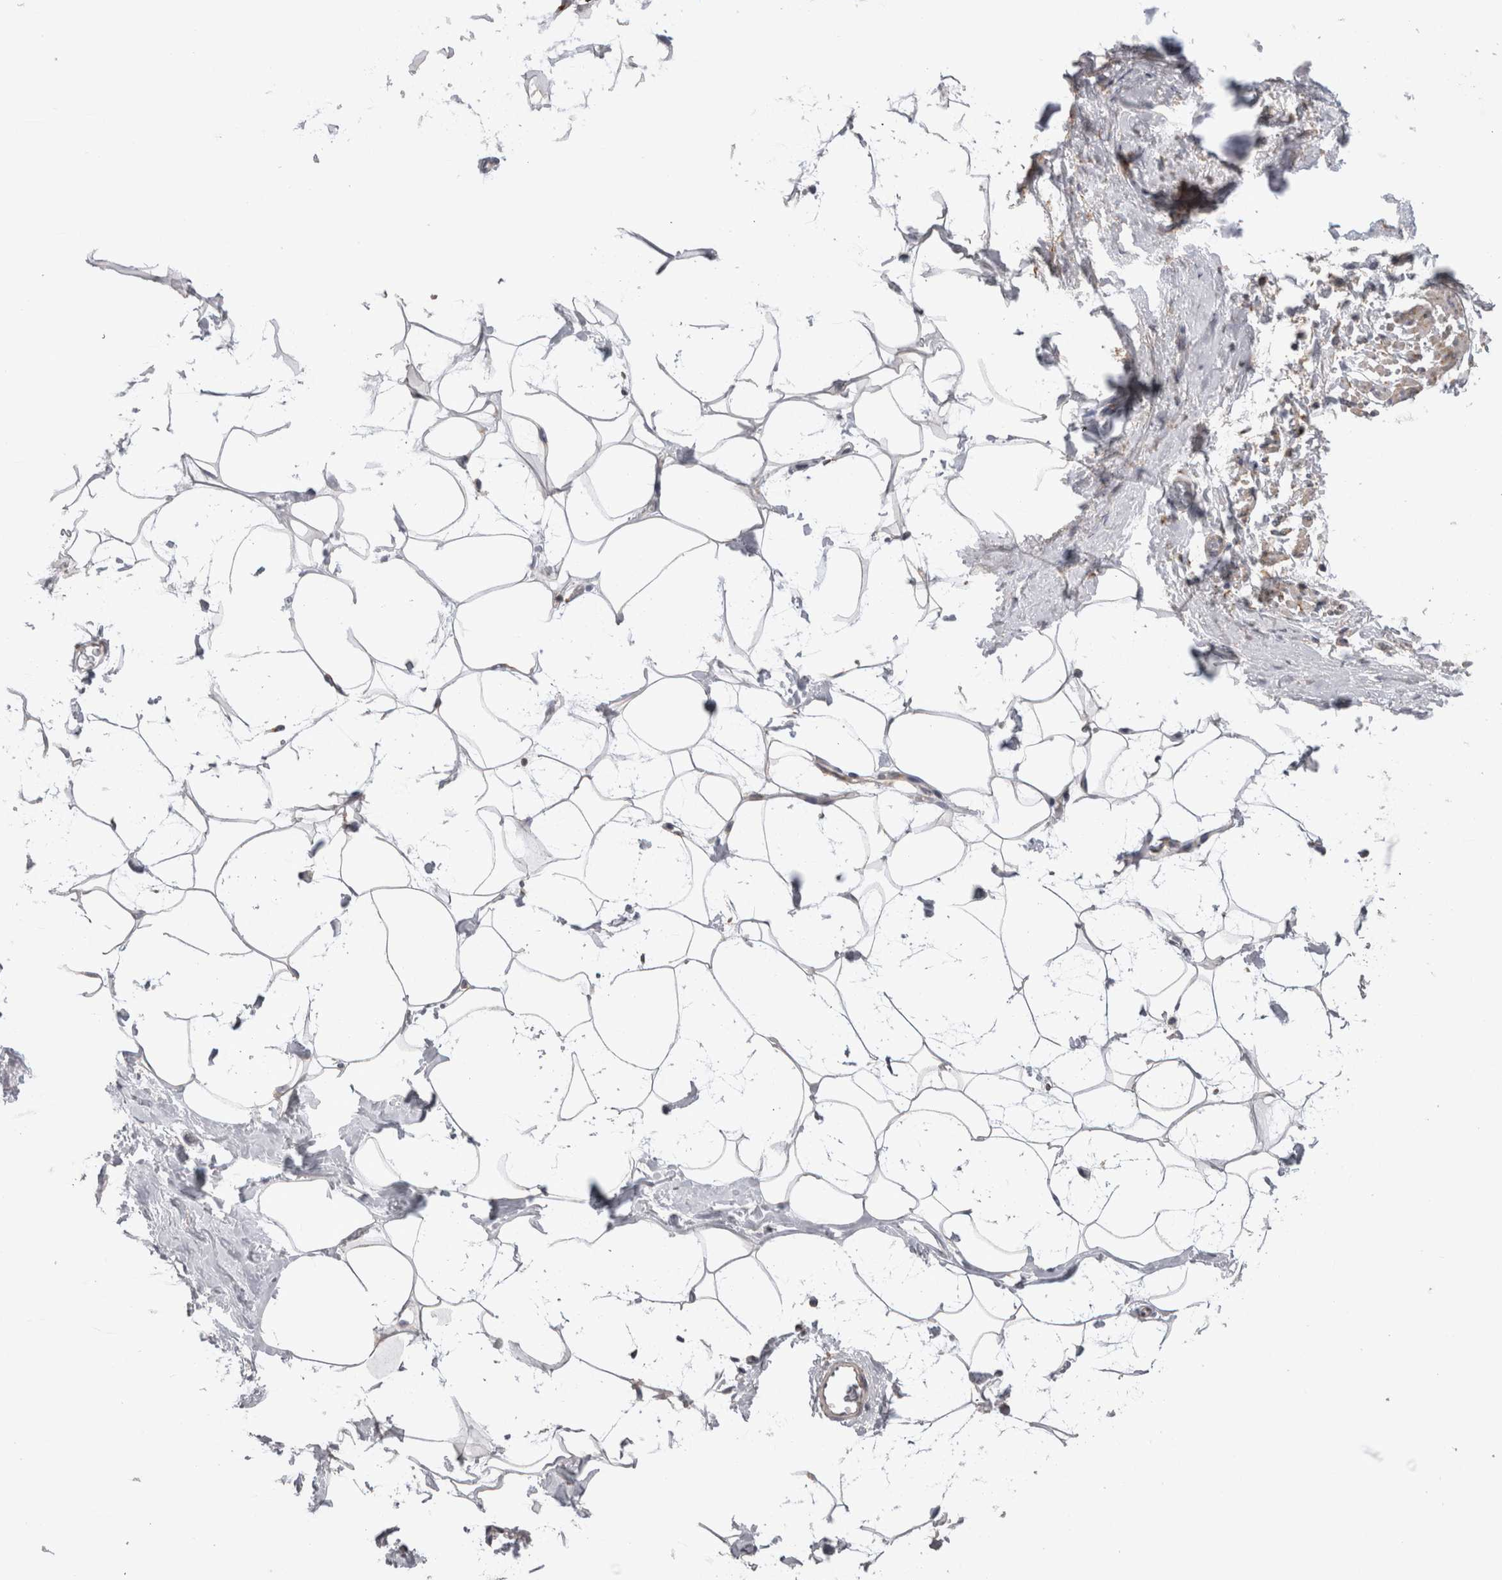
{"staining": {"intensity": "negative", "quantity": "none", "location": "none"}, "tissue": "adipose tissue", "cell_type": "Adipocytes", "image_type": "normal", "snomed": [{"axis": "morphology", "description": "Normal tissue, NOS"}, {"axis": "morphology", "description": "Fibrosis, NOS"}, {"axis": "topography", "description": "Breast"}, {"axis": "topography", "description": "Adipose tissue"}], "caption": "Image shows no significant protein staining in adipocytes of benign adipose tissue.", "gene": "ATXN3L", "patient": {"sex": "female", "age": 39}}